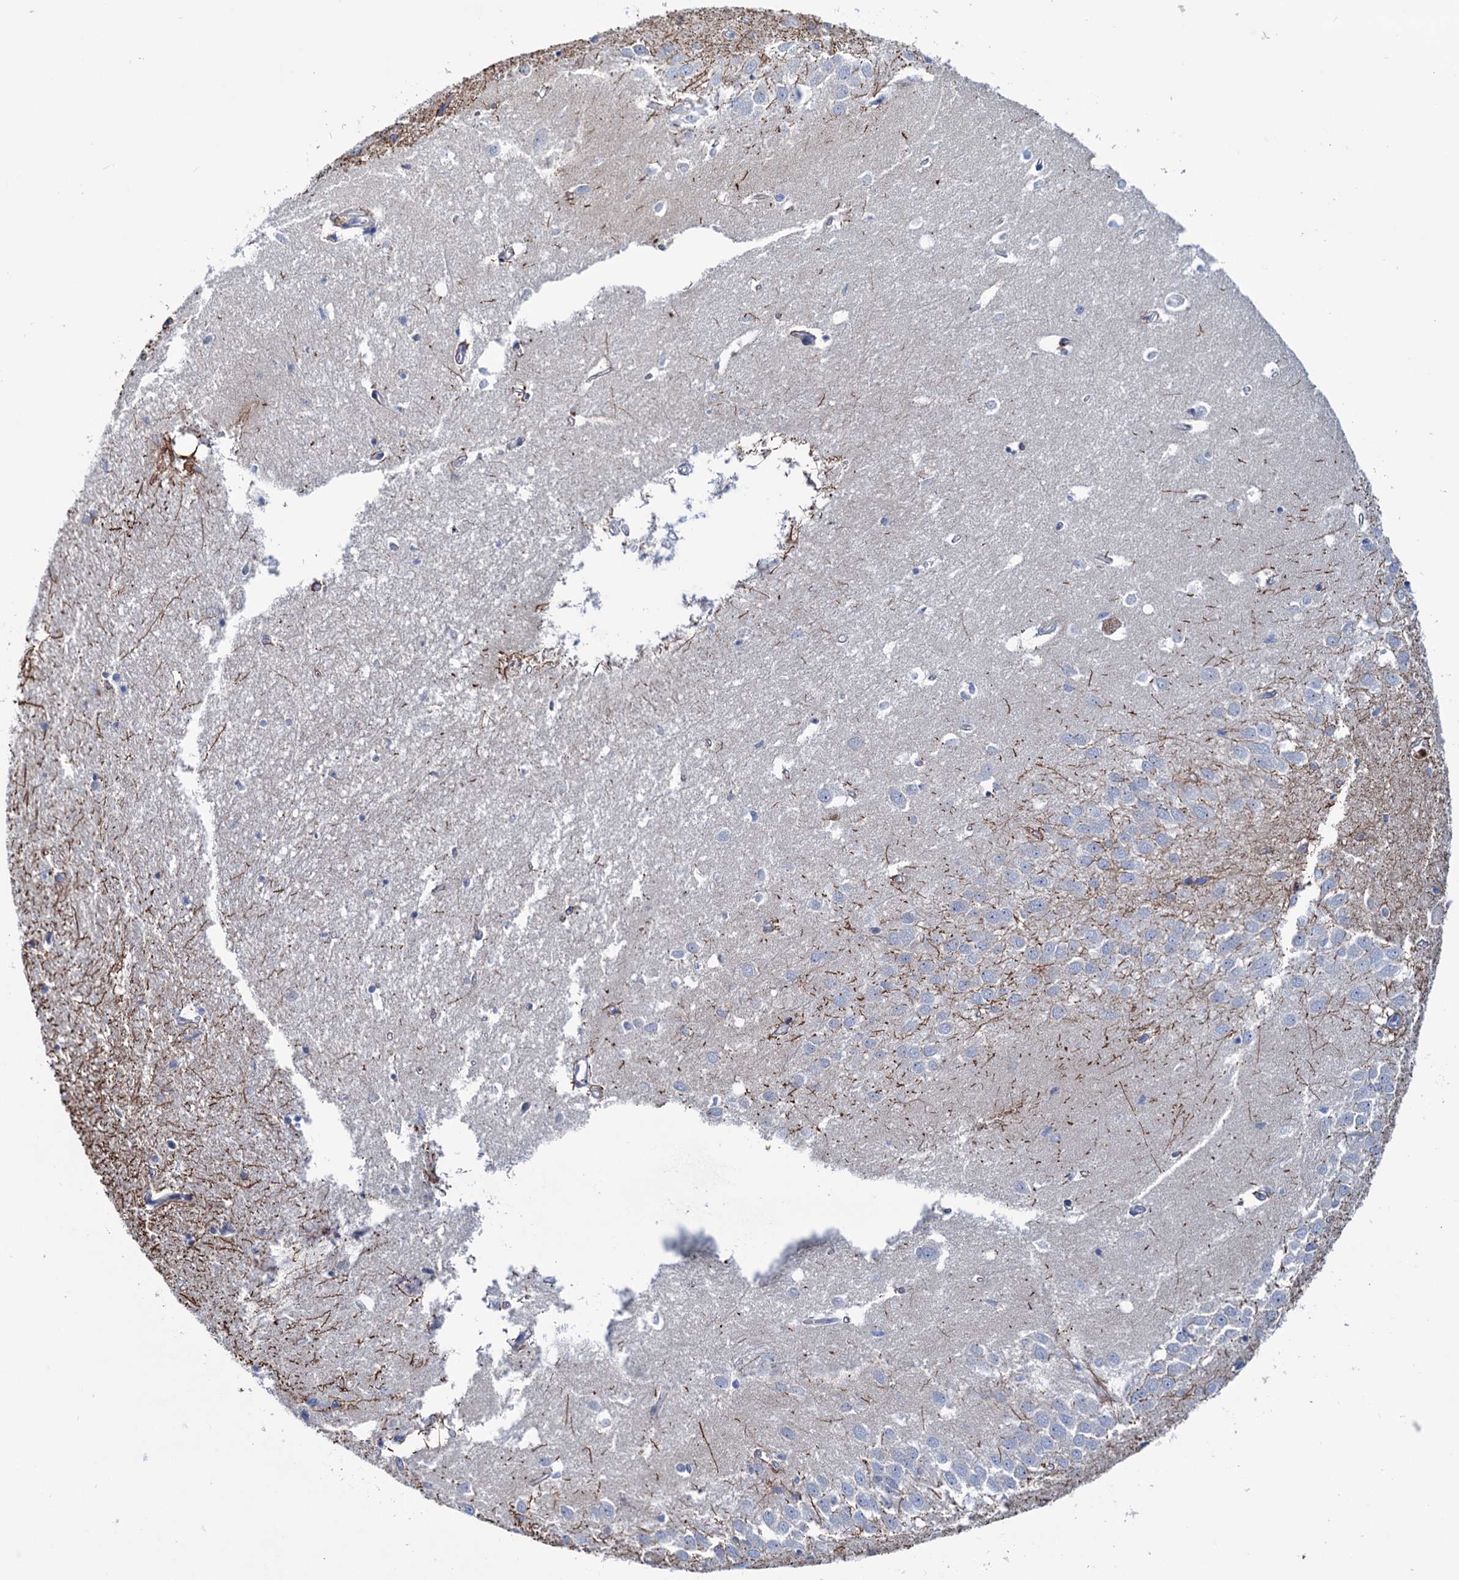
{"staining": {"intensity": "negative", "quantity": "none", "location": "none"}, "tissue": "hippocampus", "cell_type": "Glial cells", "image_type": "normal", "snomed": [{"axis": "morphology", "description": "Normal tissue, NOS"}, {"axis": "topography", "description": "Hippocampus"}], "caption": "Micrograph shows no protein expression in glial cells of unremarkable hippocampus.", "gene": "FAM111B", "patient": {"sex": "female", "age": 64}}